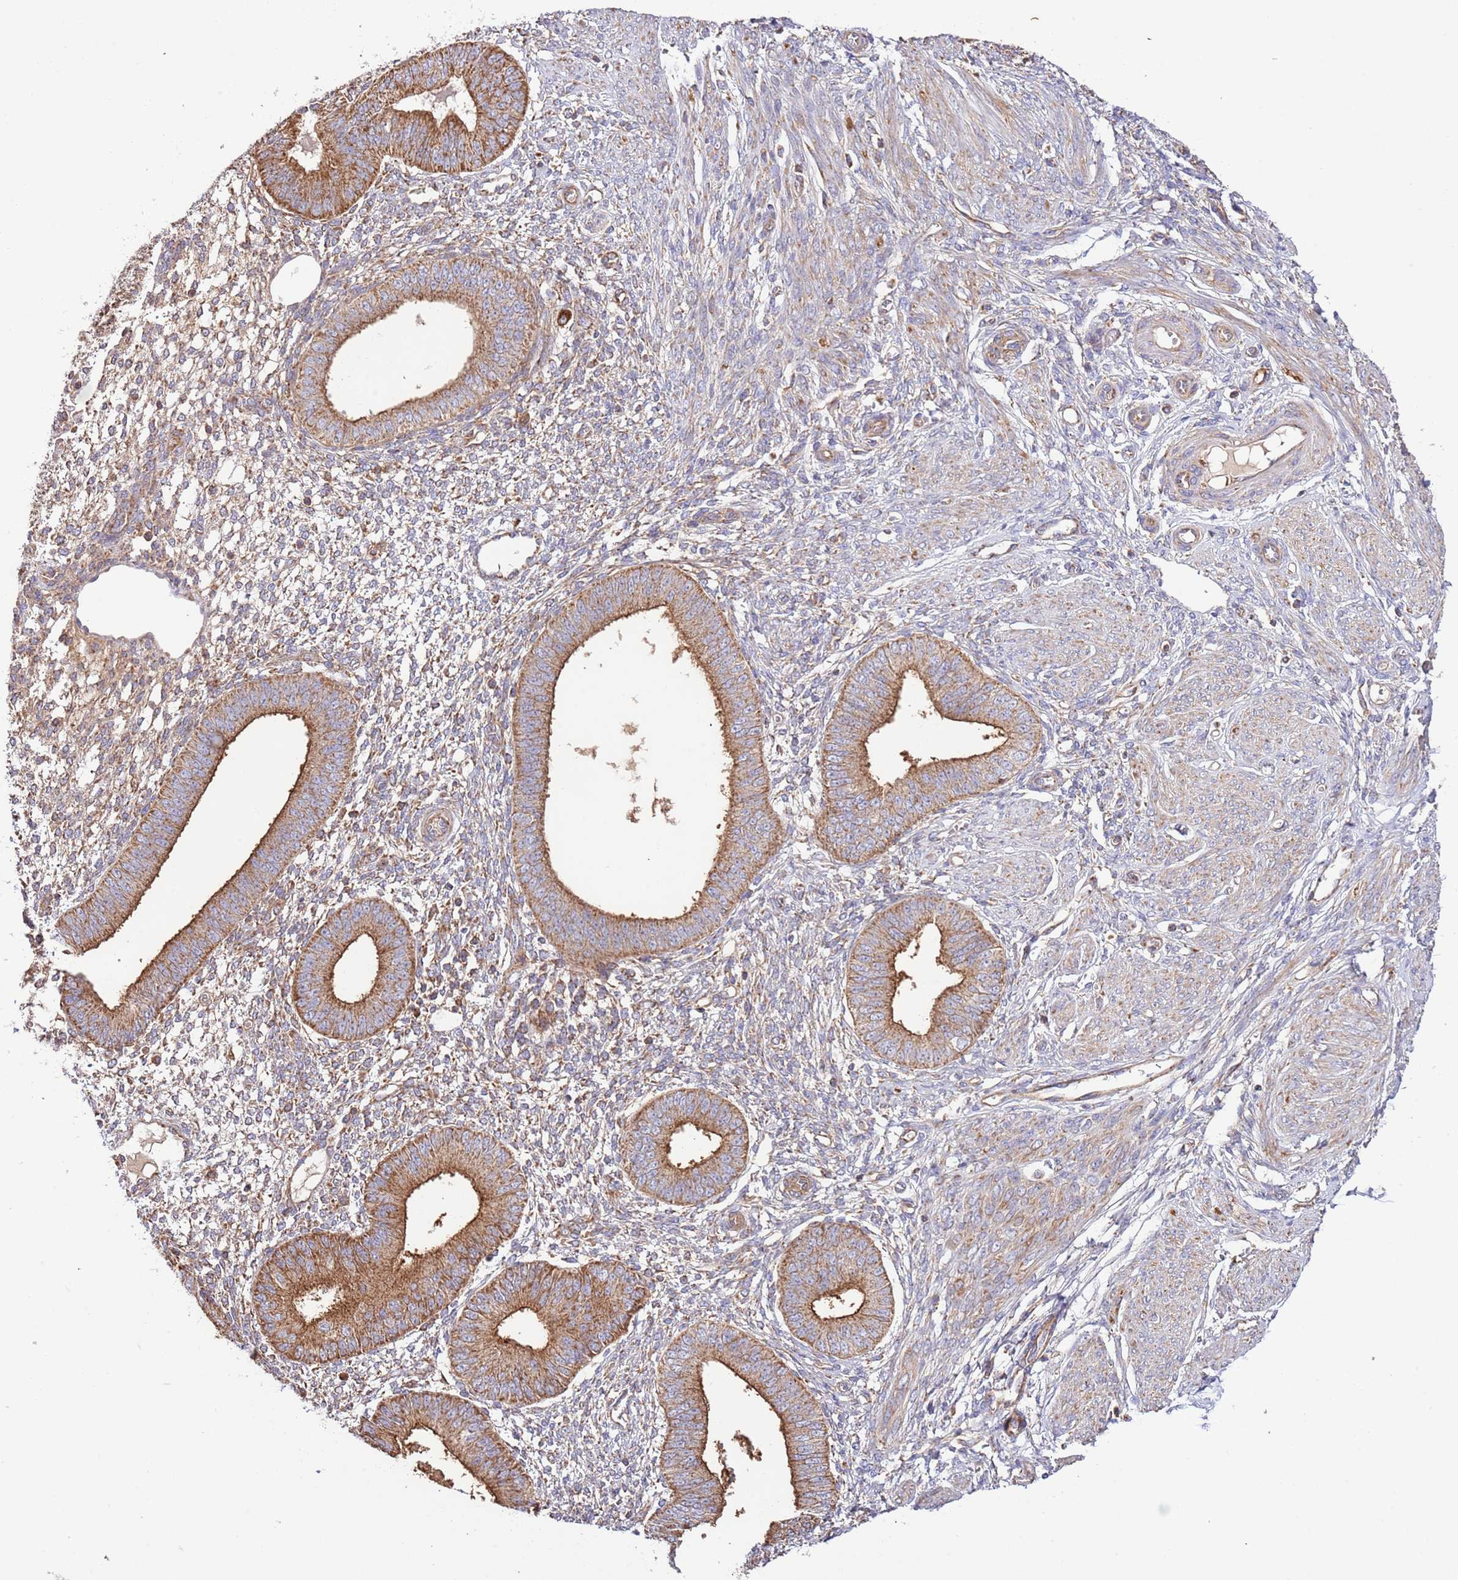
{"staining": {"intensity": "weak", "quantity": ">75%", "location": "cytoplasmic/membranous"}, "tissue": "endometrium", "cell_type": "Cells in endometrial stroma", "image_type": "normal", "snomed": [{"axis": "morphology", "description": "Normal tissue, NOS"}, {"axis": "topography", "description": "Endometrium"}], "caption": "DAB (3,3'-diaminobenzidine) immunohistochemical staining of unremarkable human endometrium reveals weak cytoplasmic/membranous protein staining in about >75% of cells in endometrial stroma. (IHC, brightfield microscopy, high magnification).", "gene": "DNAJA3", "patient": {"sex": "female", "age": 49}}